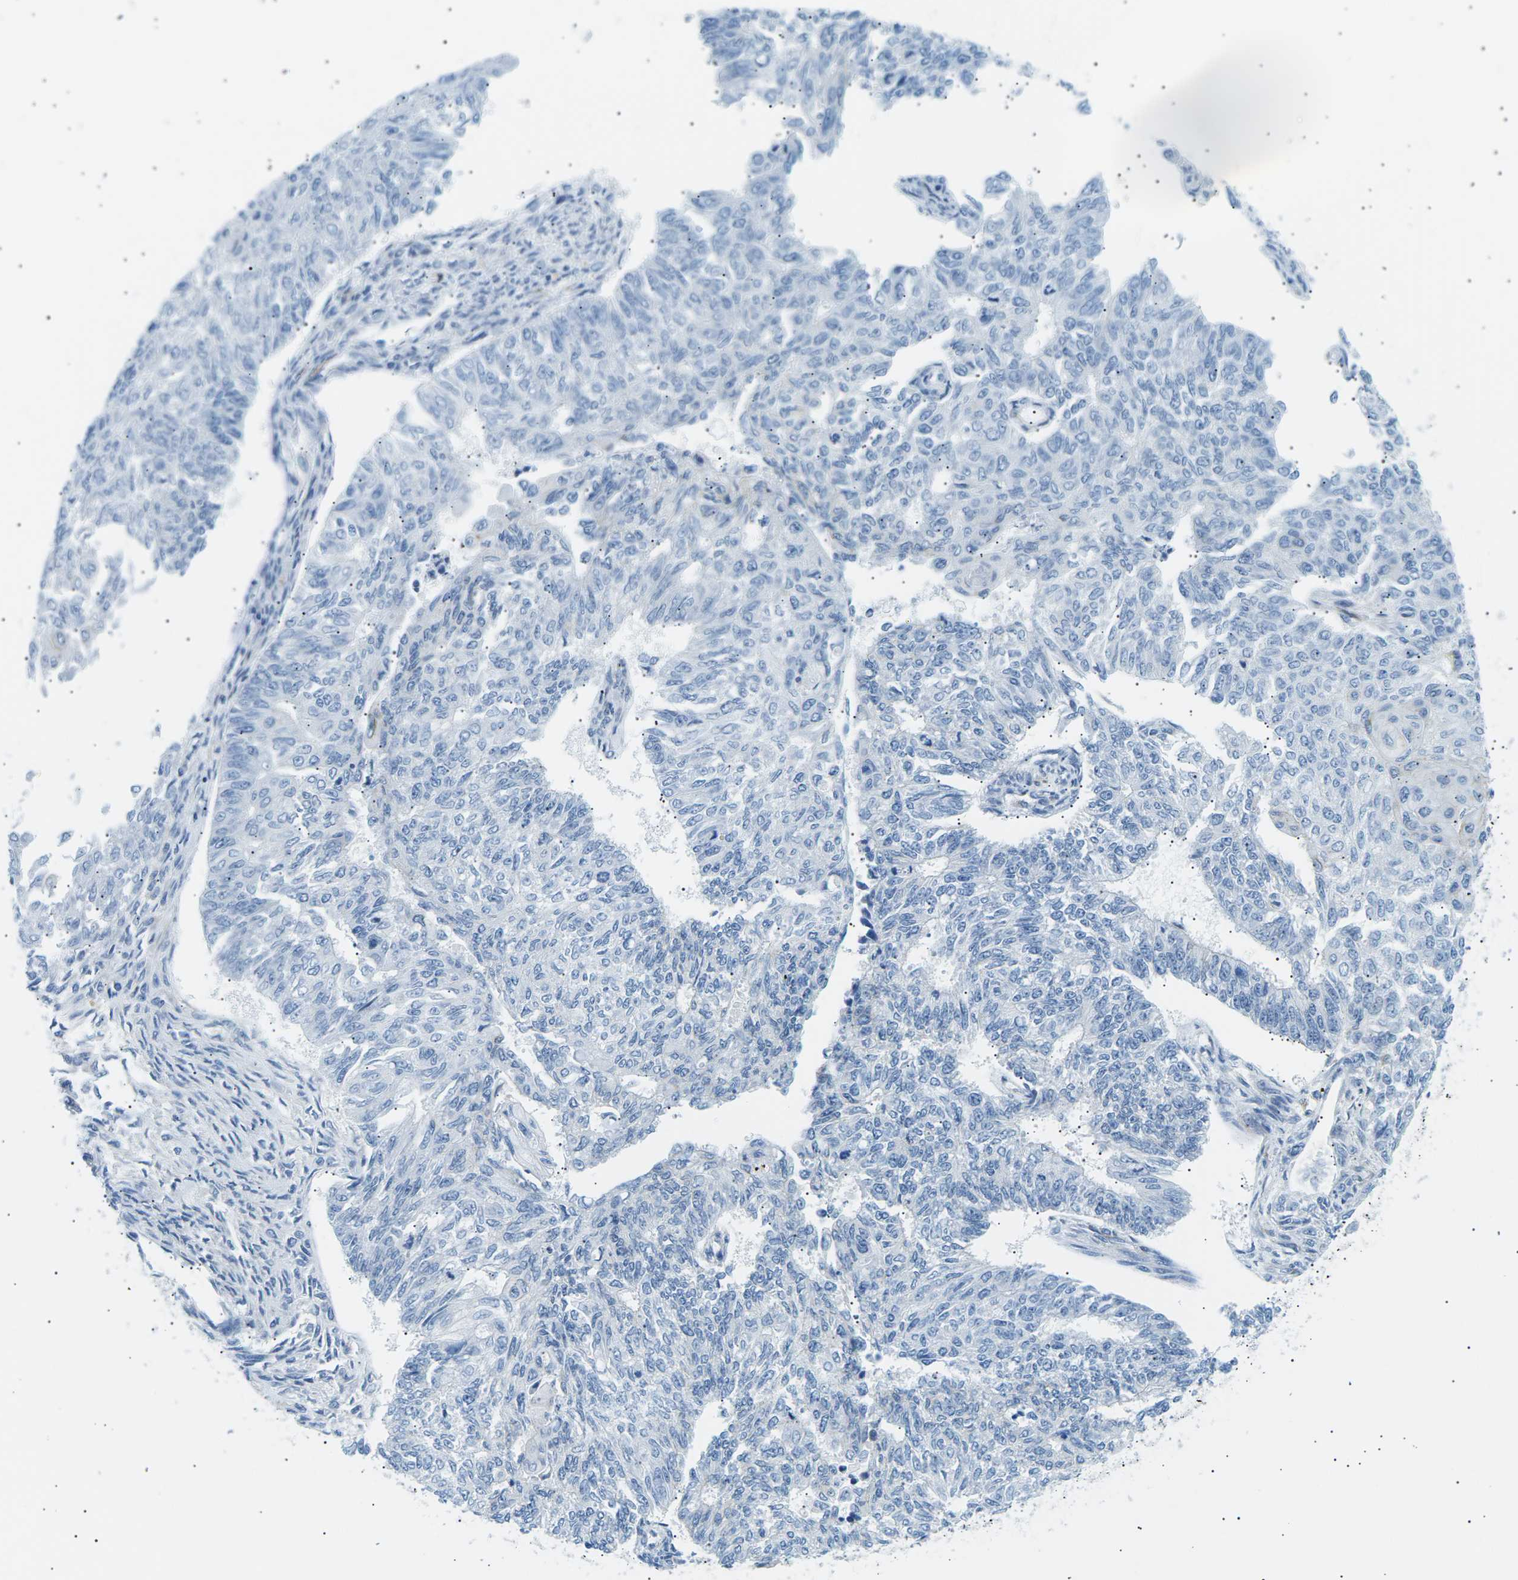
{"staining": {"intensity": "negative", "quantity": "none", "location": "none"}, "tissue": "endometrial cancer", "cell_type": "Tumor cells", "image_type": "cancer", "snomed": [{"axis": "morphology", "description": "Adenocarcinoma, NOS"}, {"axis": "topography", "description": "Endometrium"}], "caption": "Protein analysis of endometrial adenocarcinoma demonstrates no significant expression in tumor cells.", "gene": "SEPTIN5", "patient": {"sex": "female", "age": 32}}